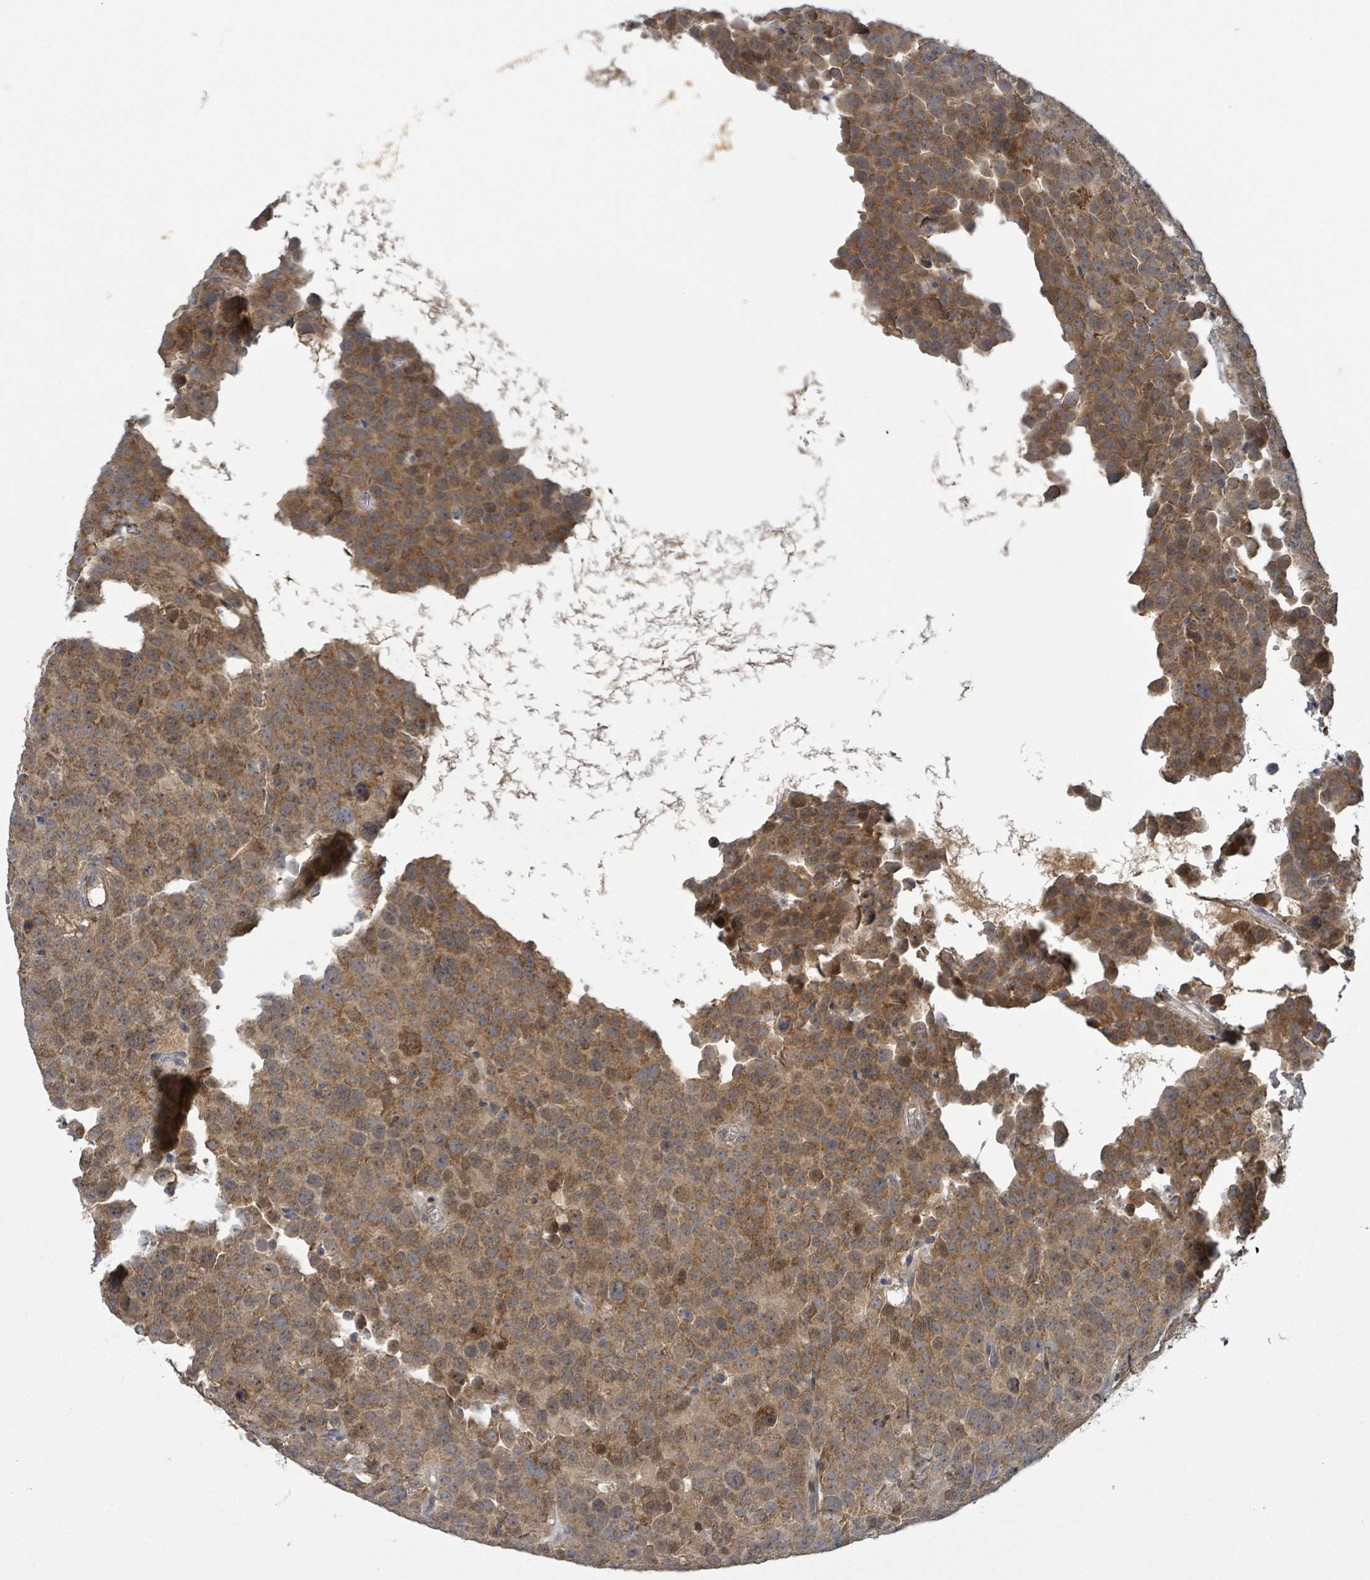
{"staining": {"intensity": "moderate", "quantity": ">75%", "location": "cytoplasmic/membranous"}, "tissue": "testis cancer", "cell_type": "Tumor cells", "image_type": "cancer", "snomed": [{"axis": "morphology", "description": "Seminoma, NOS"}, {"axis": "topography", "description": "Testis"}], "caption": "Testis seminoma stained for a protein shows moderate cytoplasmic/membranous positivity in tumor cells.", "gene": "ITGA11", "patient": {"sex": "male", "age": 71}}